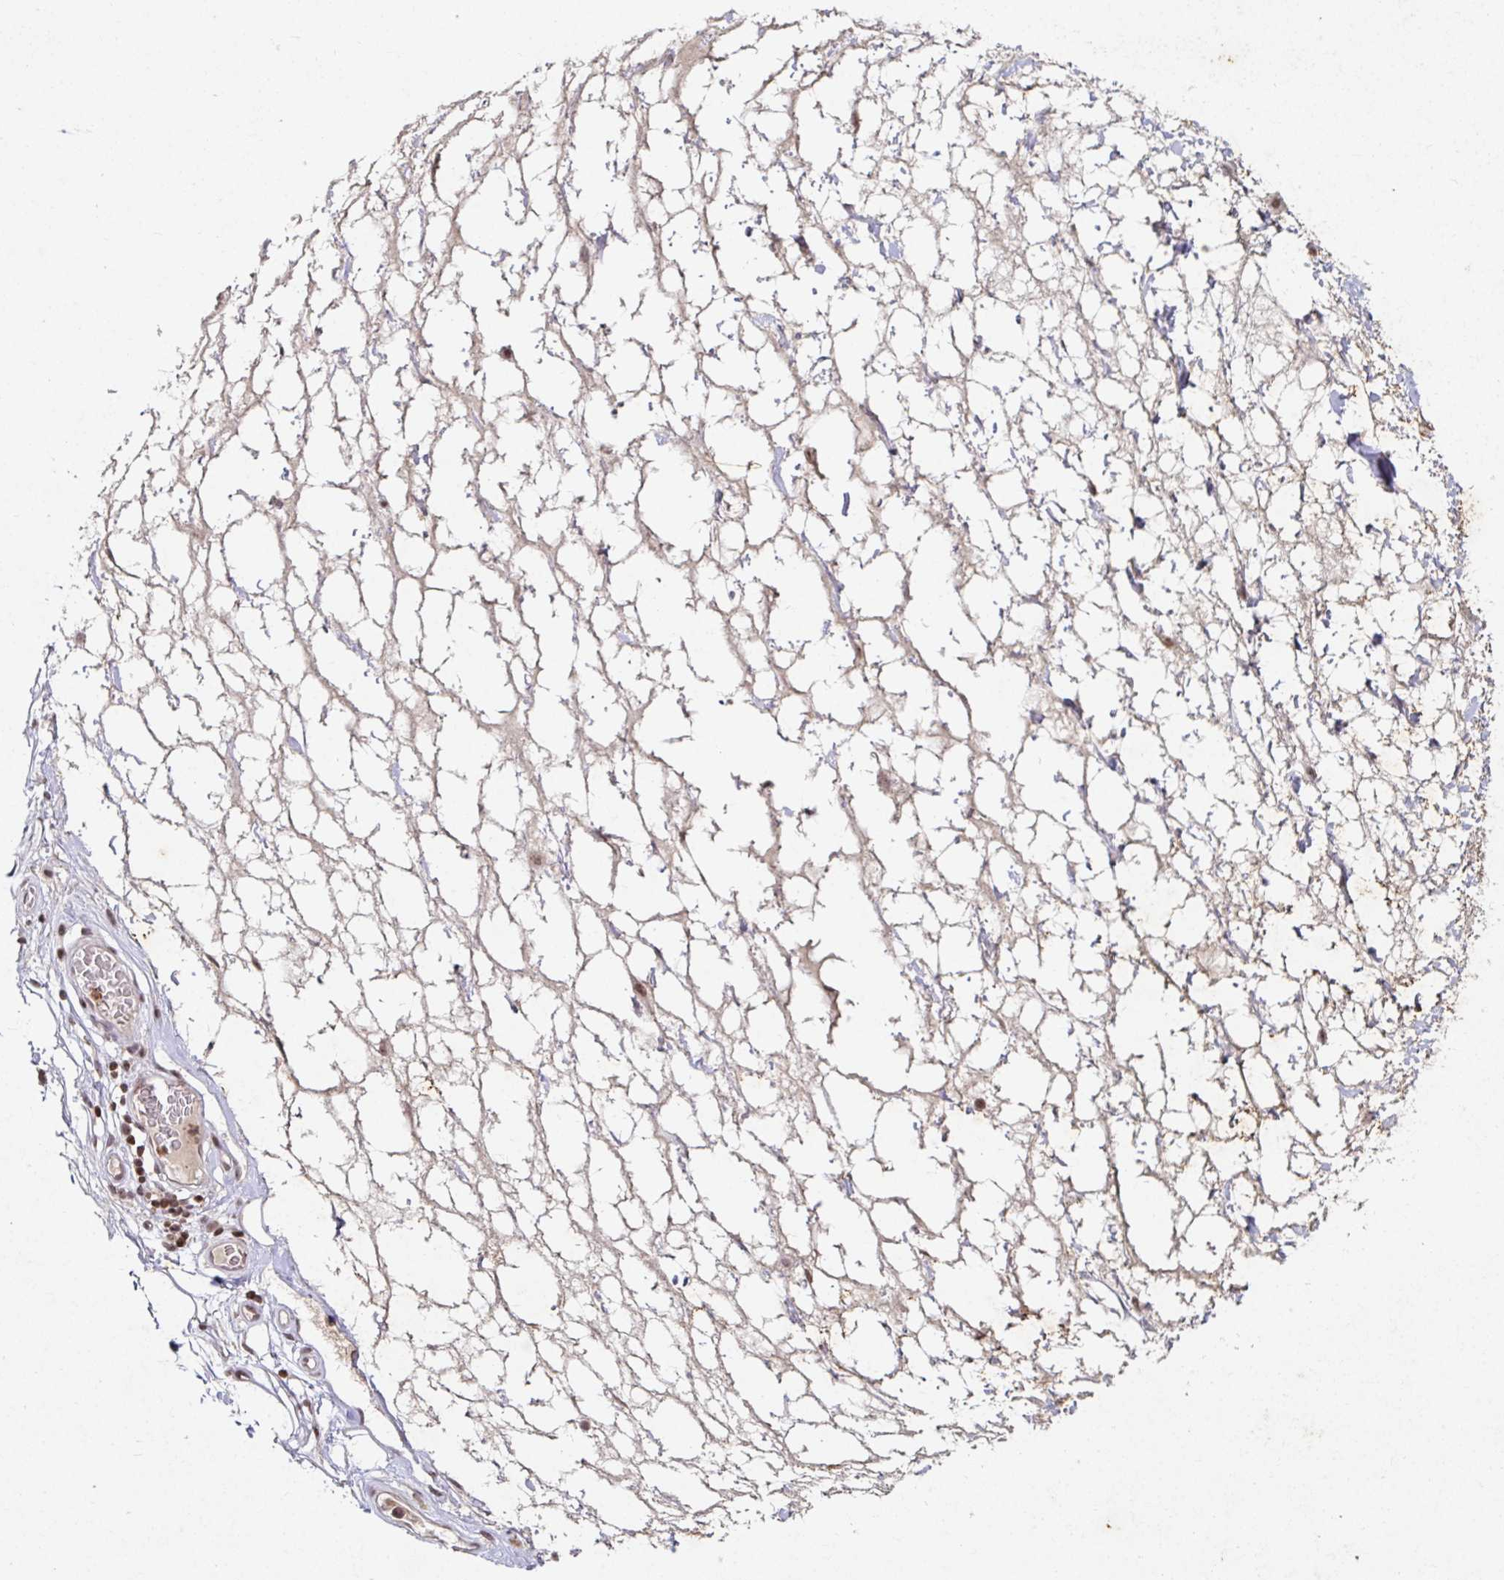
{"staining": {"intensity": "negative", "quantity": "none", "location": "none"}, "tissue": "soft tissue", "cell_type": "Chondrocytes", "image_type": "normal", "snomed": [{"axis": "morphology", "description": "Normal tissue, NOS"}, {"axis": "topography", "description": "Lymph node"}, {"axis": "topography", "description": "Cartilage tissue"}, {"axis": "topography", "description": "Nasopharynx"}], "caption": "IHC histopathology image of benign soft tissue: human soft tissue stained with DAB (3,3'-diaminobenzidine) demonstrates no significant protein staining in chondrocytes.", "gene": "C19orf53", "patient": {"sex": "male", "age": 63}}